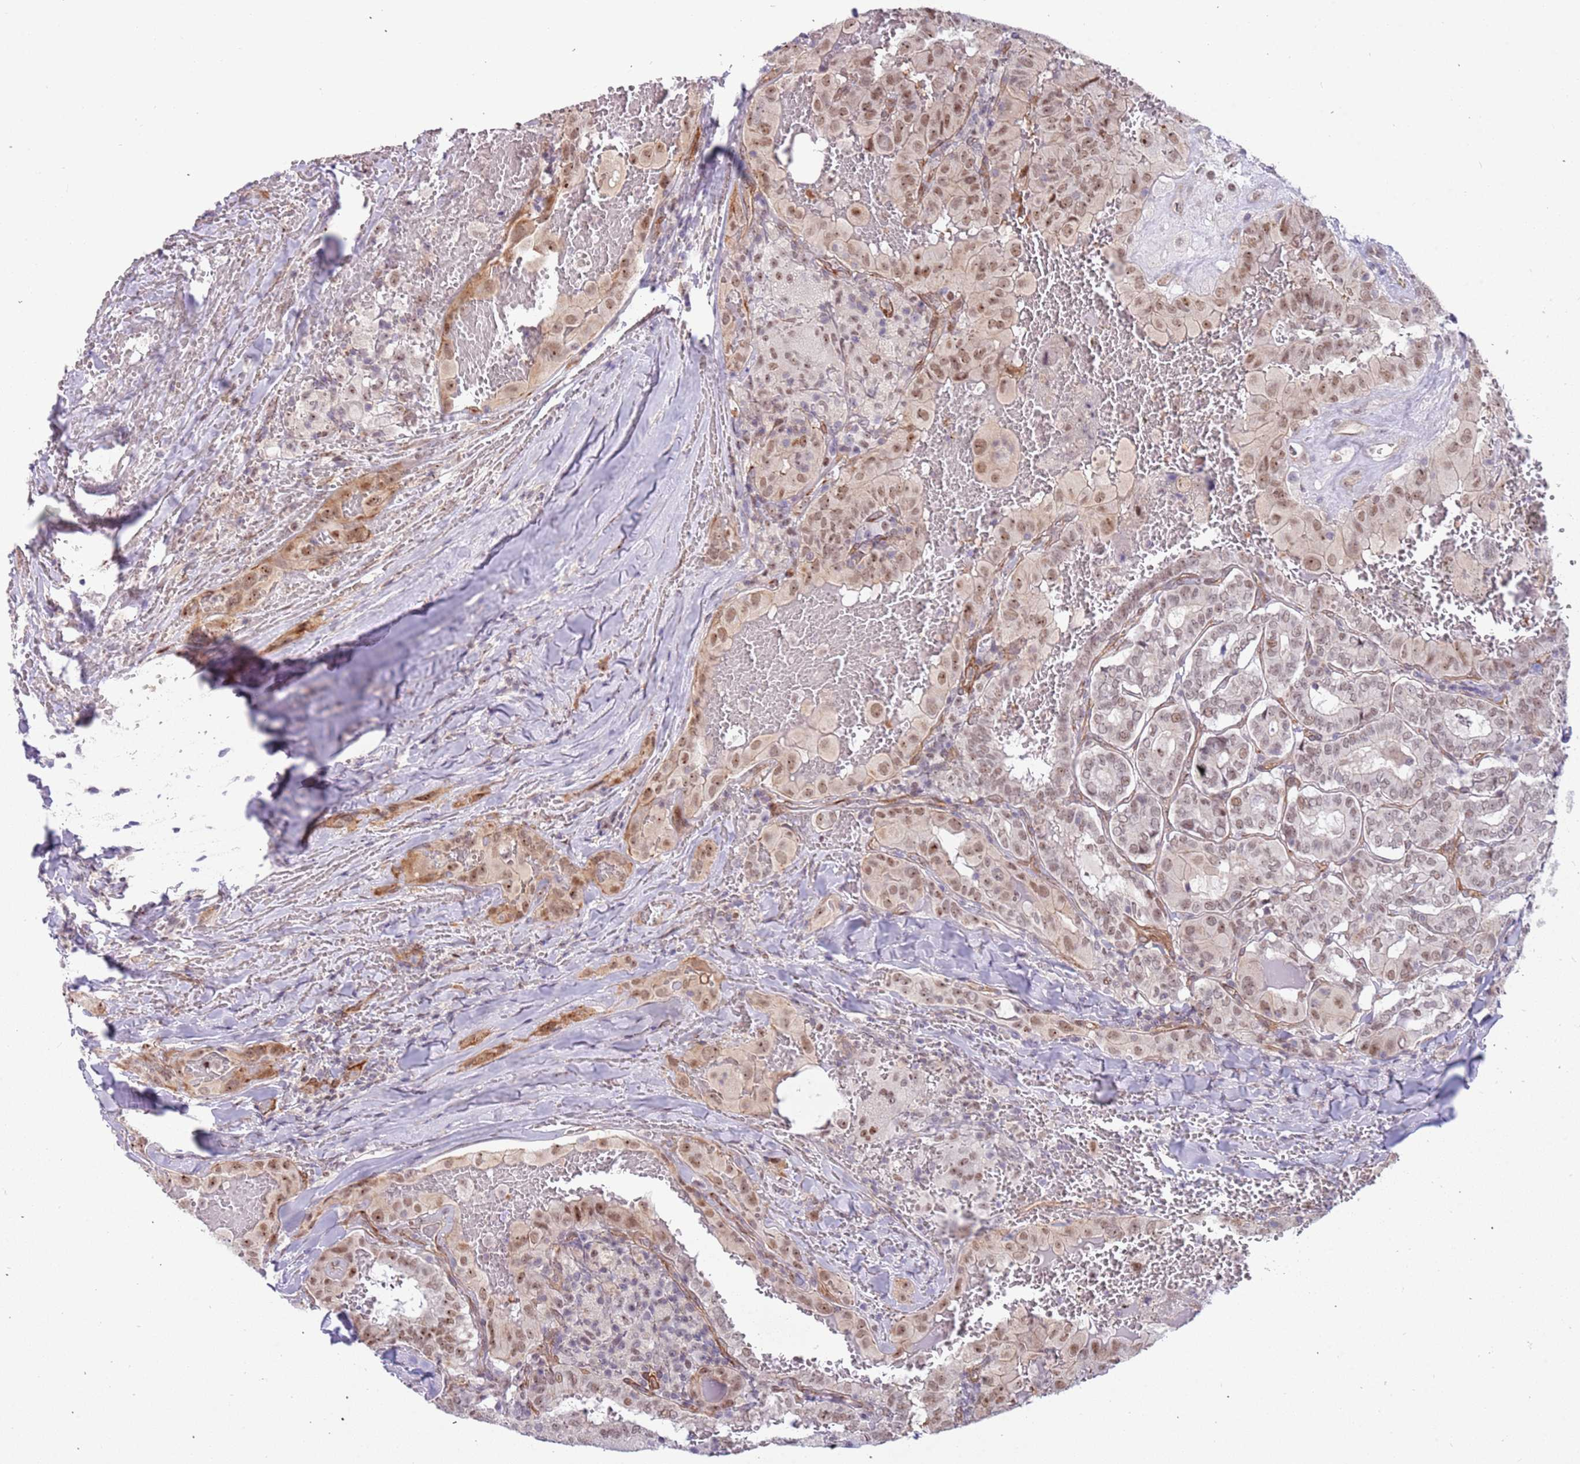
{"staining": {"intensity": "moderate", "quantity": ">75%", "location": "nuclear"}, "tissue": "thyroid cancer", "cell_type": "Tumor cells", "image_type": "cancer", "snomed": [{"axis": "morphology", "description": "Papillary adenocarcinoma, NOS"}, {"axis": "topography", "description": "Thyroid gland"}], "caption": "IHC photomicrograph of neoplastic tissue: papillary adenocarcinoma (thyroid) stained using immunohistochemistry (IHC) demonstrates medium levels of moderate protein expression localized specifically in the nuclear of tumor cells, appearing as a nuclear brown color.", "gene": "LRMDA", "patient": {"sex": "female", "age": 72}}